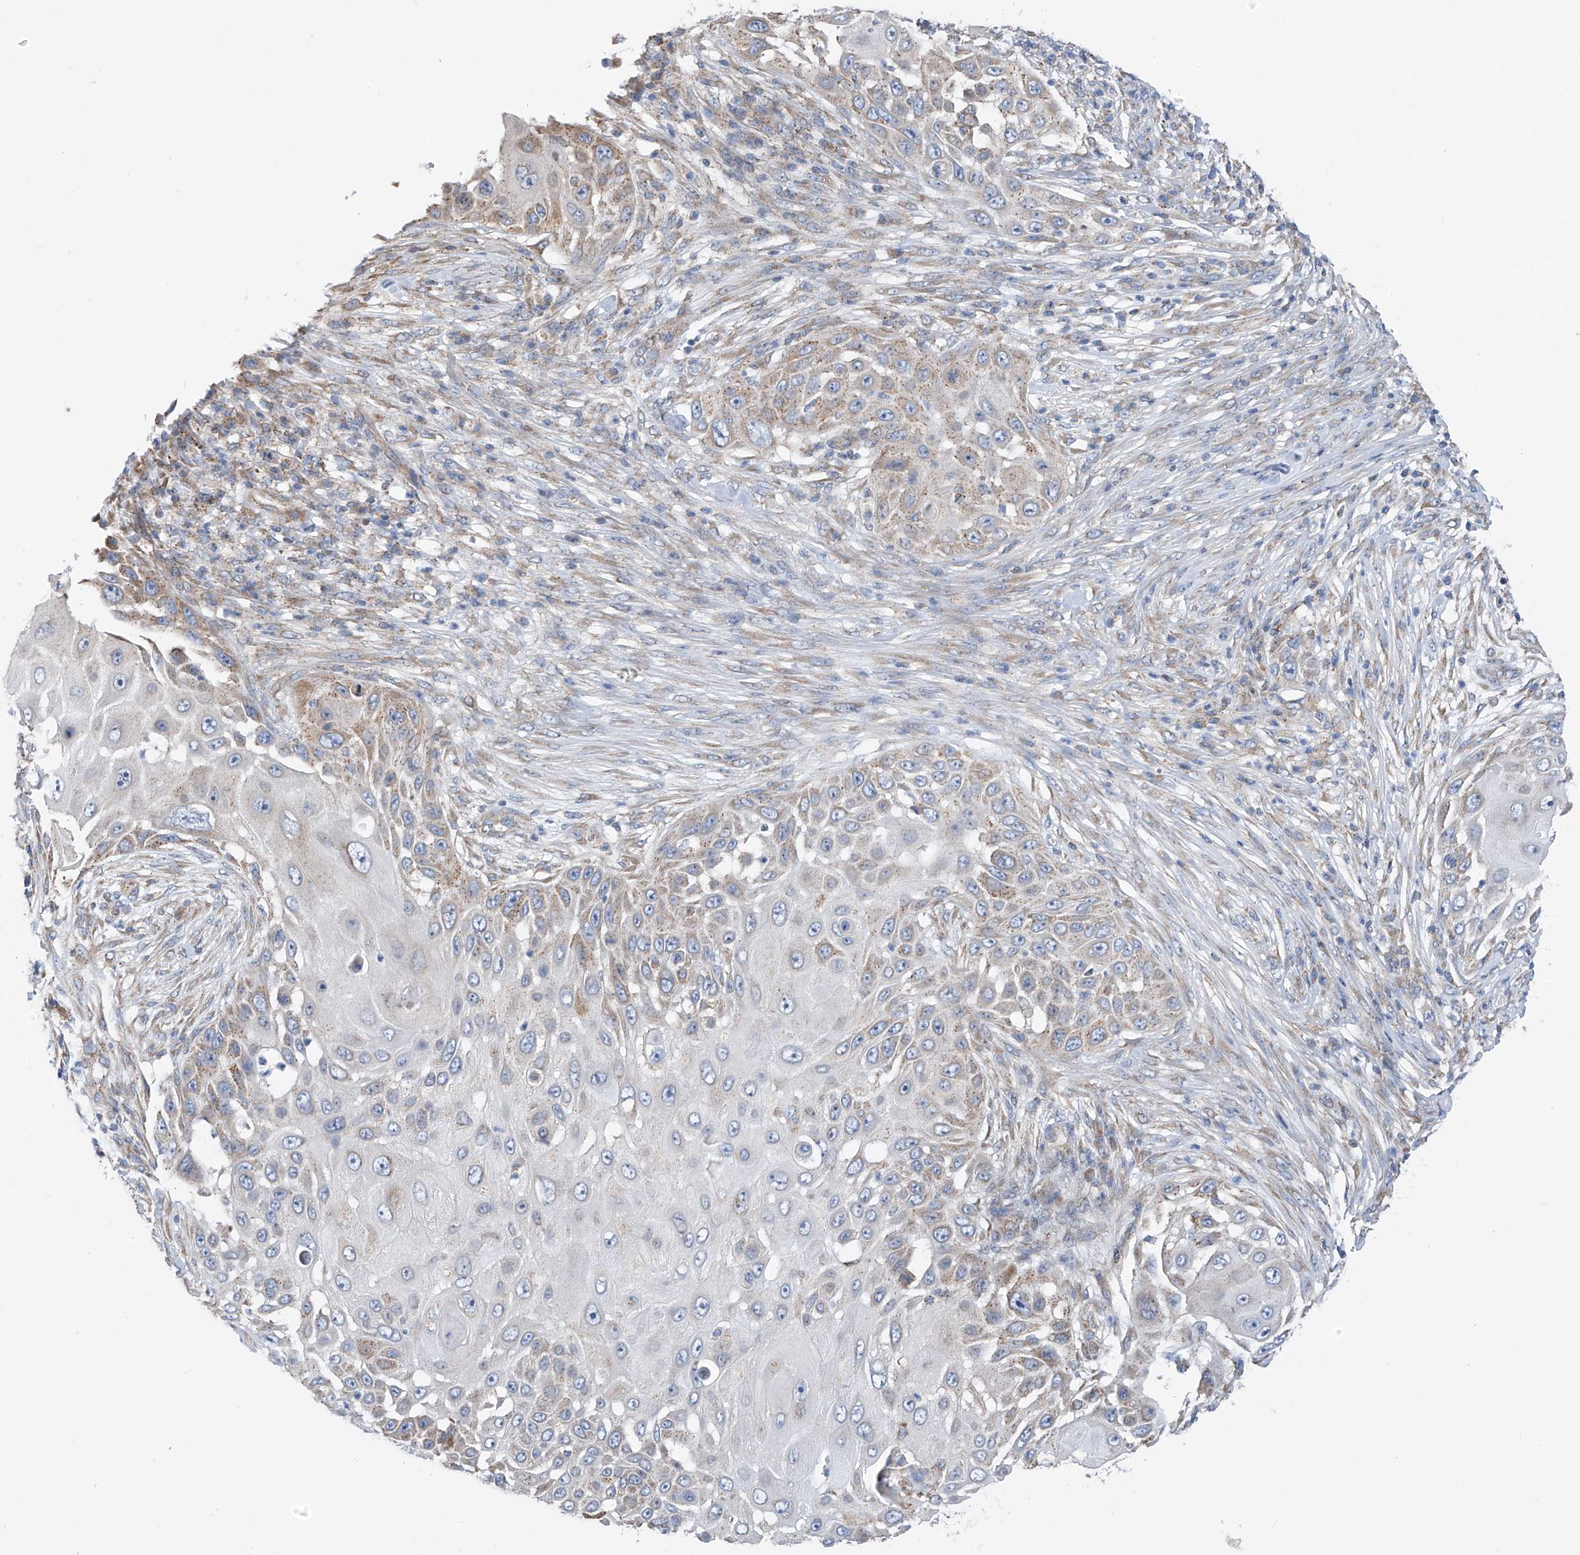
{"staining": {"intensity": "weak", "quantity": "25%-75%", "location": "cytoplasmic/membranous"}, "tissue": "skin cancer", "cell_type": "Tumor cells", "image_type": "cancer", "snomed": [{"axis": "morphology", "description": "Squamous cell carcinoma, NOS"}, {"axis": "topography", "description": "Skin"}], "caption": "Immunohistochemical staining of human skin squamous cell carcinoma exhibits low levels of weak cytoplasmic/membranous positivity in about 25%-75% of tumor cells.", "gene": "EOMES", "patient": {"sex": "female", "age": 44}}